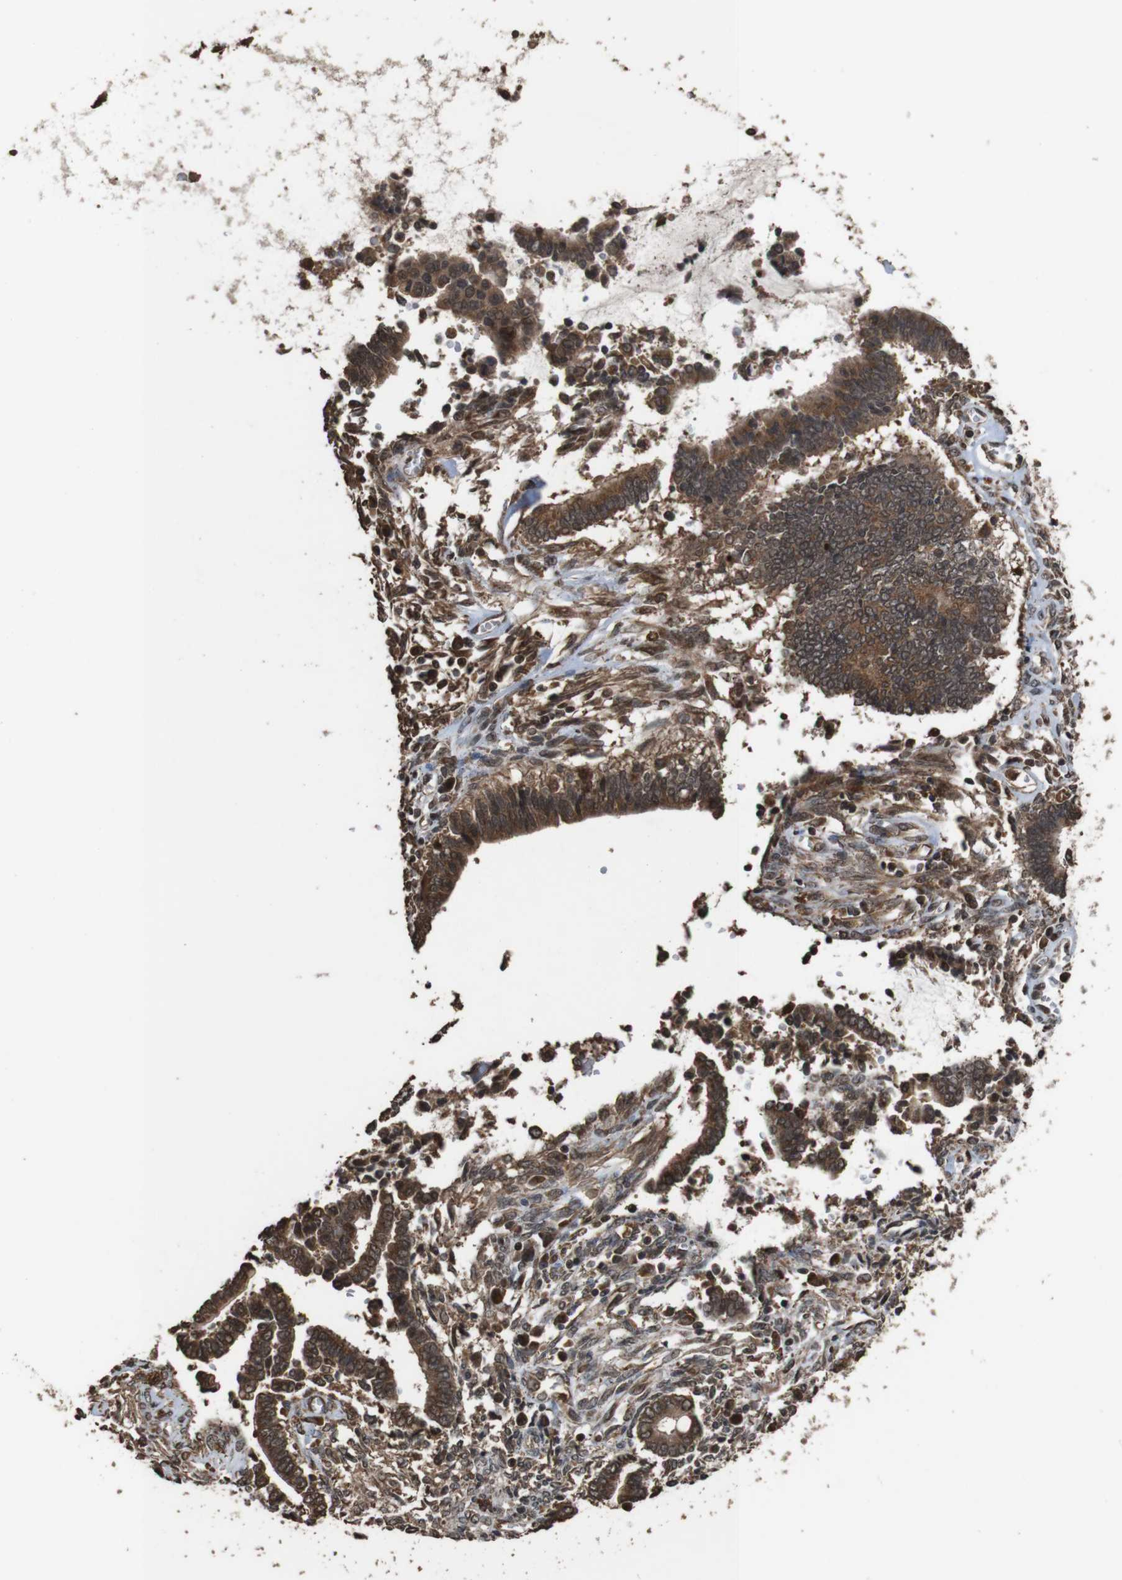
{"staining": {"intensity": "moderate", "quantity": ">75%", "location": "cytoplasmic/membranous"}, "tissue": "cervical cancer", "cell_type": "Tumor cells", "image_type": "cancer", "snomed": [{"axis": "morphology", "description": "Adenocarcinoma, NOS"}, {"axis": "topography", "description": "Cervix"}], "caption": "IHC staining of cervical cancer (adenocarcinoma), which exhibits medium levels of moderate cytoplasmic/membranous positivity in about >75% of tumor cells indicating moderate cytoplasmic/membranous protein staining. The staining was performed using DAB (3,3'-diaminobenzidine) (brown) for protein detection and nuclei were counterstained in hematoxylin (blue).", "gene": "RRAS2", "patient": {"sex": "female", "age": 44}}